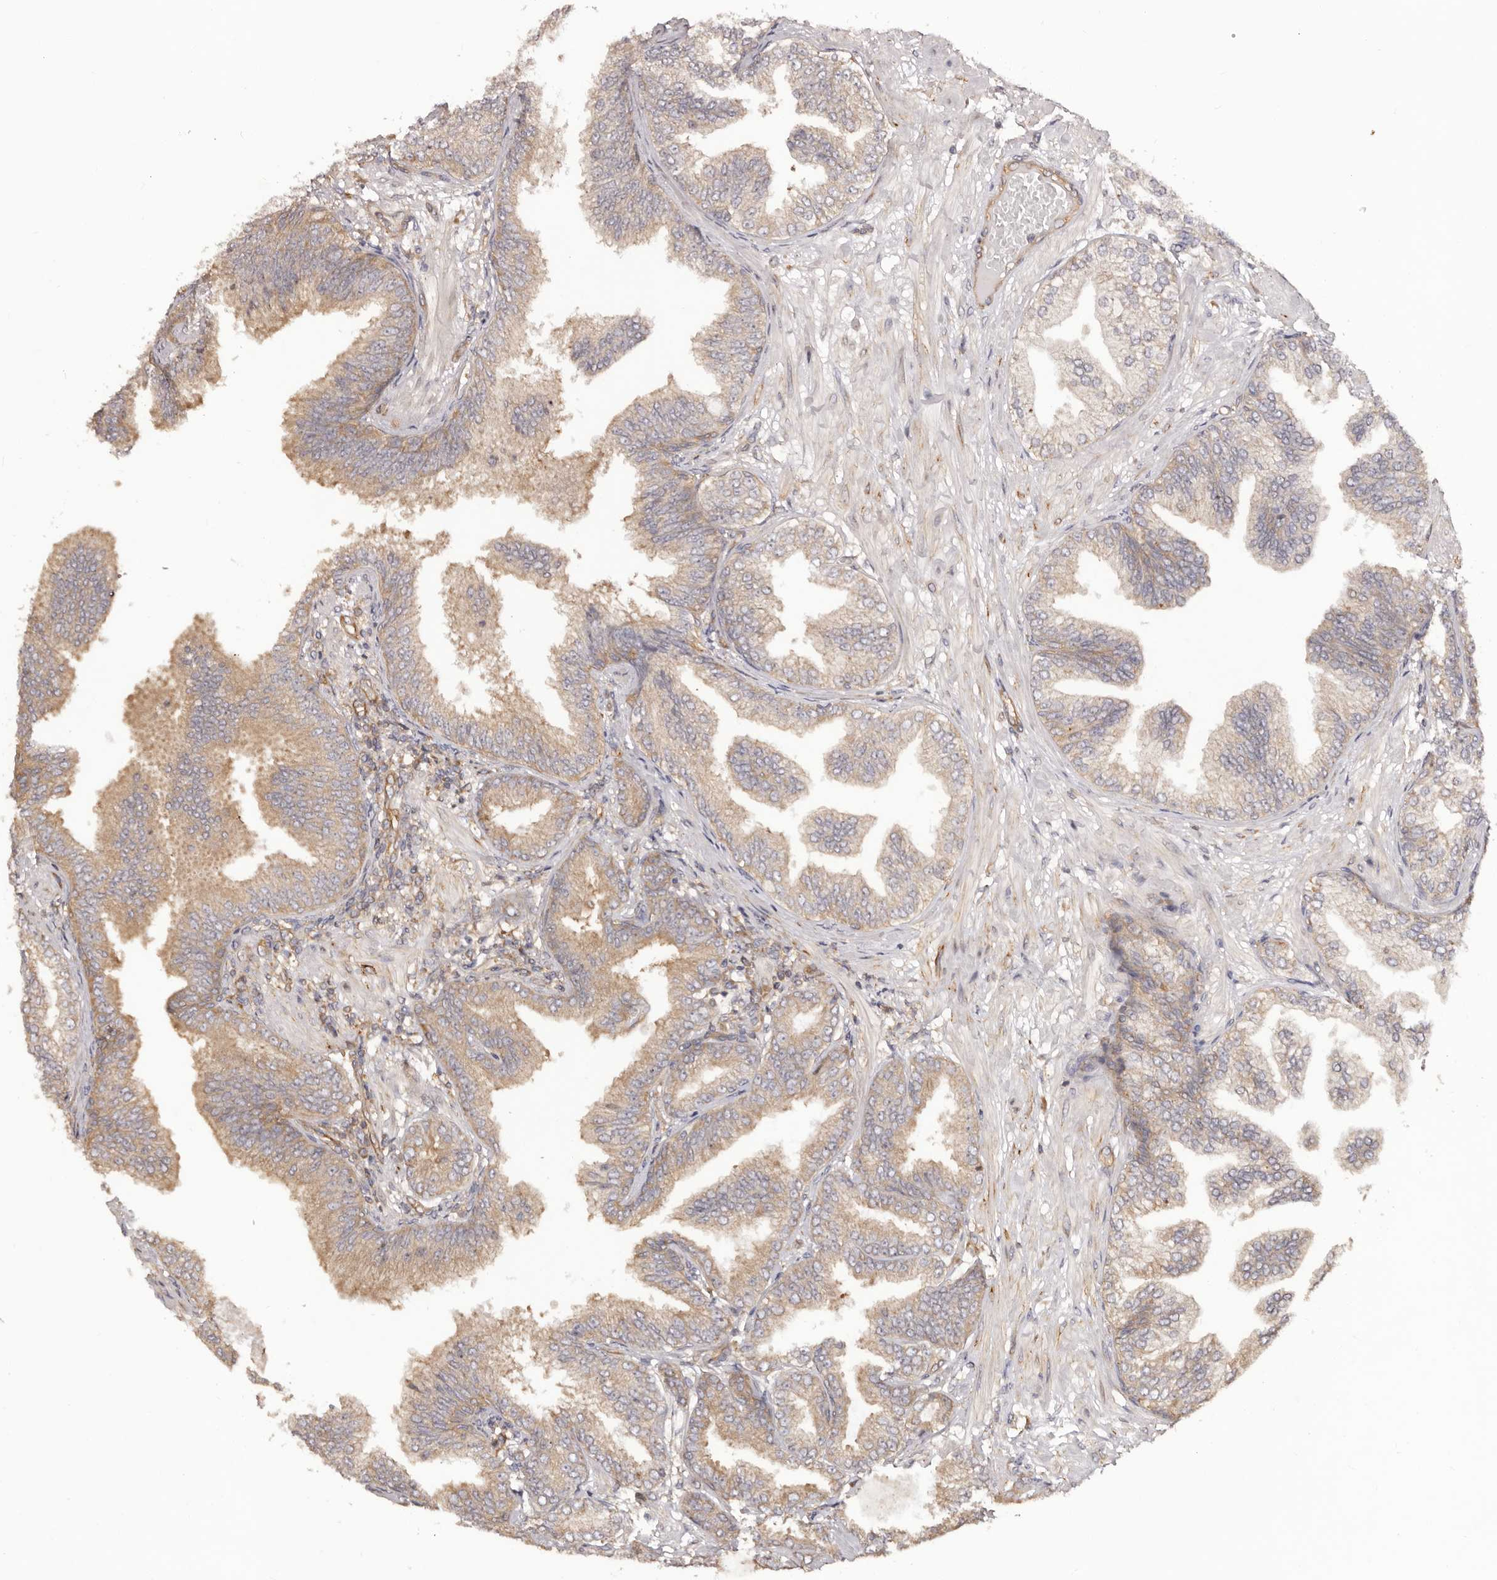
{"staining": {"intensity": "weak", "quantity": "25%-75%", "location": "cytoplasmic/membranous"}, "tissue": "prostate cancer", "cell_type": "Tumor cells", "image_type": "cancer", "snomed": [{"axis": "morphology", "description": "Adenocarcinoma, Low grade"}, {"axis": "topography", "description": "Prostate"}], "caption": "A low amount of weak cytoplasmic/membranous staining is present in approximately 25%-75% of tumor cells in prostate cancer tissue. The staining was performed using DAB (3,3'-diaminobenzidine), with brown indicating positive protein expression. Nuclei are stained blue with hematoxylin.", "gene": "RPS6", "patient": {"sex": "male", "age": 63}}